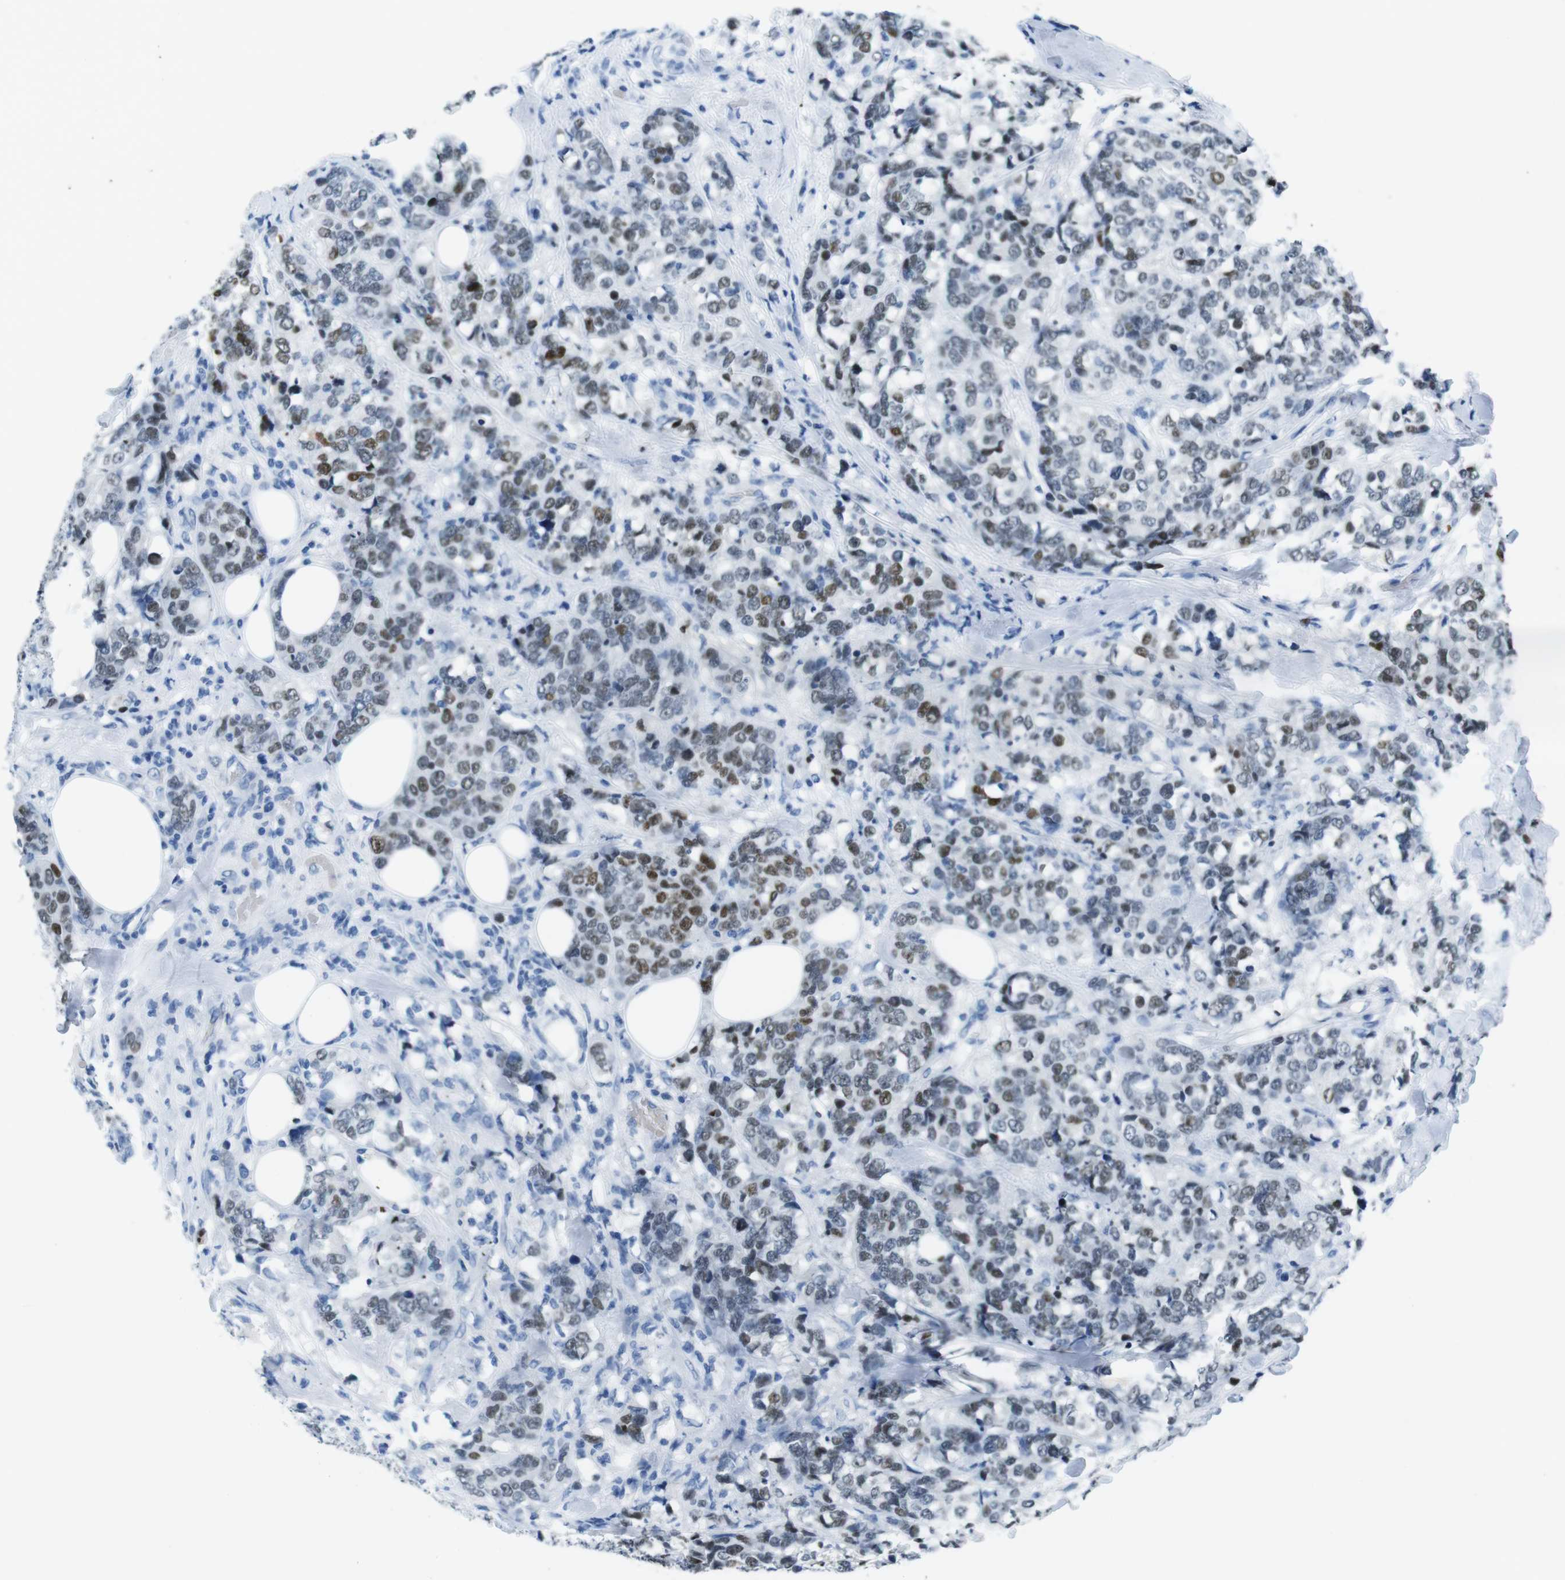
{"staining": {"intensity": "weak", "quantity": "25%-75%", "location": "nuclear"}, "tissue": "breast cancer", "cell_type": "Tumor cells", "image_type": "cancer", "snomed": [{"axis": "morphology", "description": "Lobular carcinoma"}, {"axis": "topography", "description": "Breast"}], "caption": "This is a micrograph of immunohistochemistry (IHC) staining of breast cancer (lobular carcinoma), which shows weak expression in the nuclear of tumor cells.", "gene": "TFAP2C", "patient": {"sex": "female", "age": 59}}